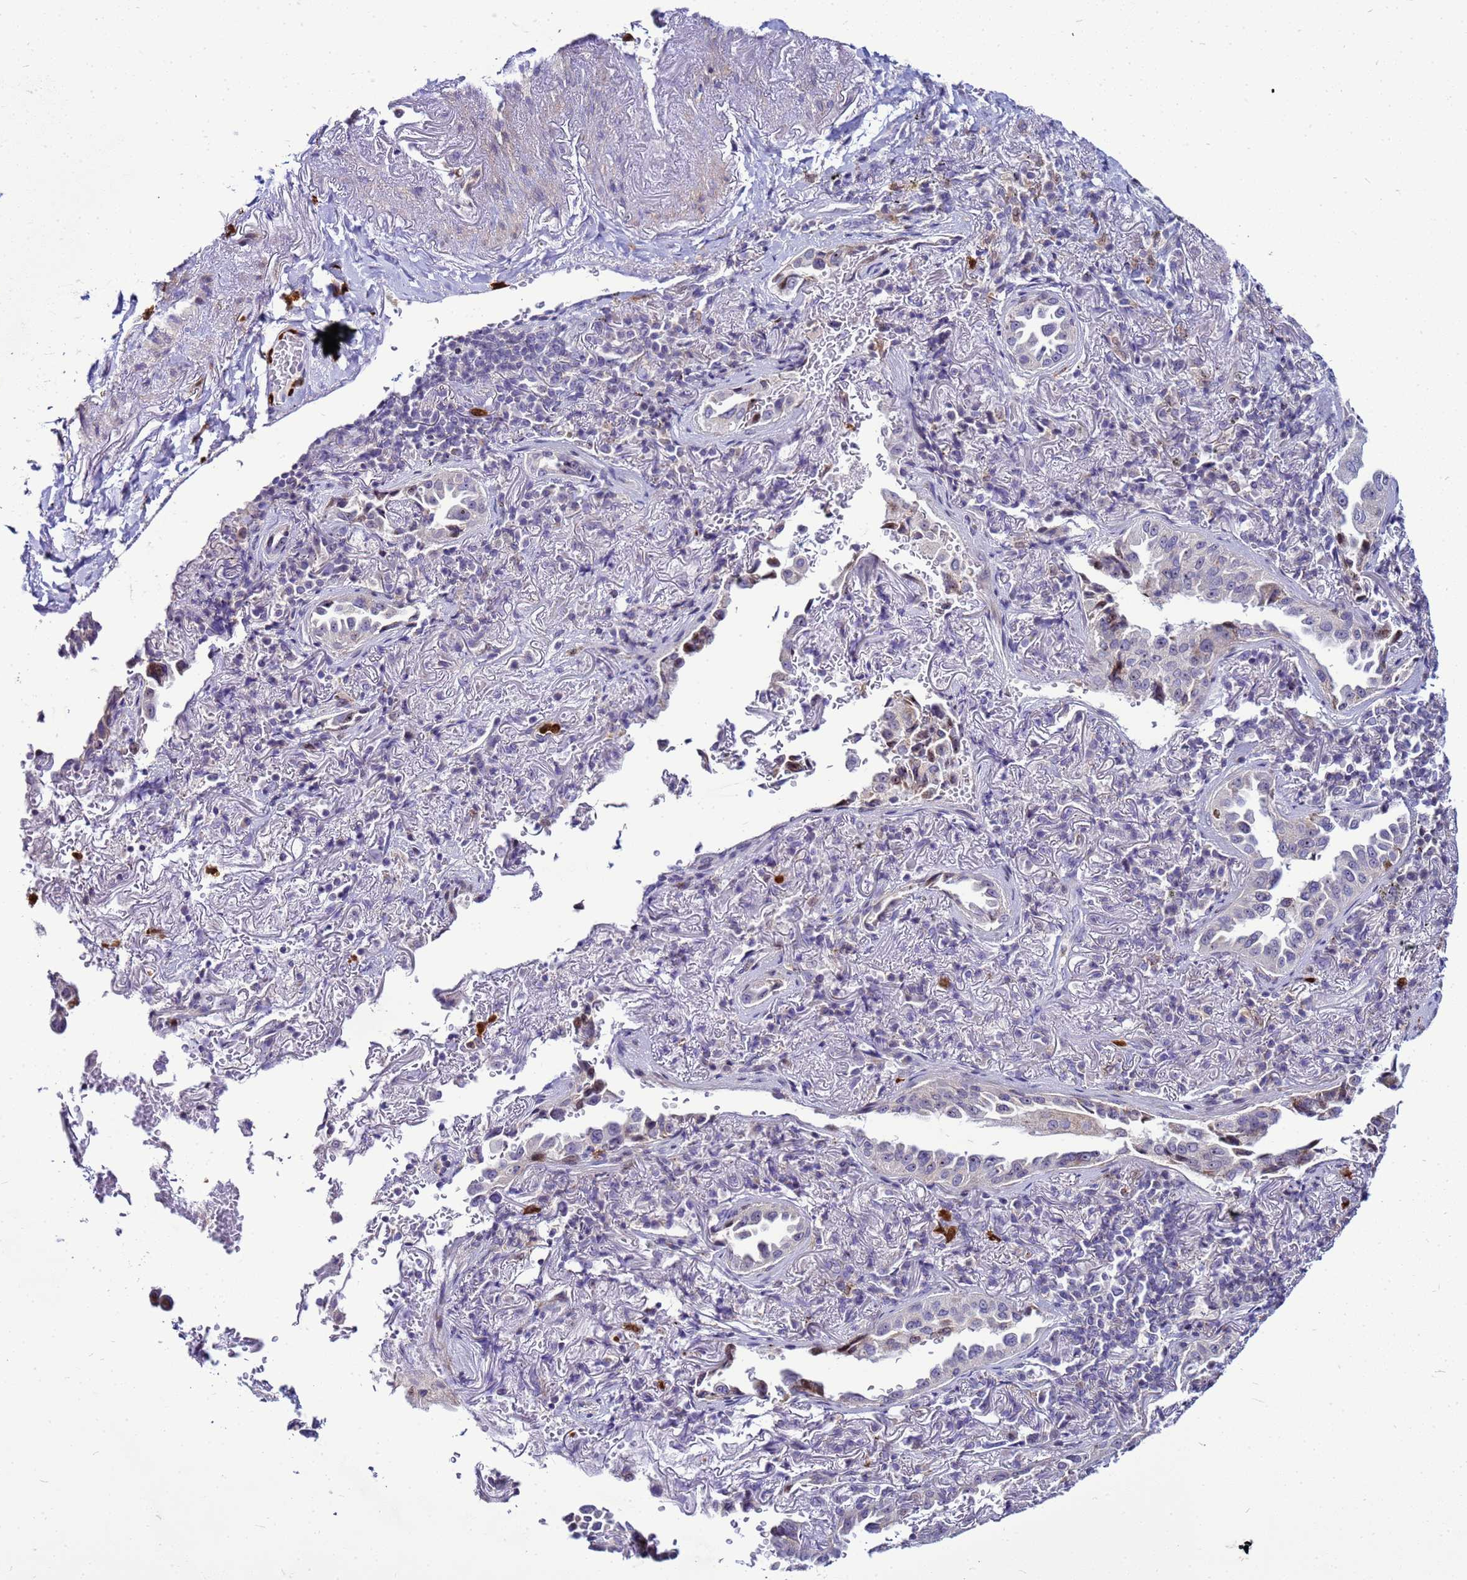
{"staining": {"intensity": "moderate", "quantity": "25%-75%", "location": "nuclear"}, "tissue": "lung cancer", "cell_type": "Tumor cells", "image_type": "cancer", "snomed": [{"axis": "morphology", "description": "Adenocarcinoma, NOS"}, {"axis": "topography", "description": "Lung"}], "caption": "Protein expression by IHC shows moderate nuclear positivity in approximately 25%-75% of tumor cells in adenocarcinoma (lung). The staining was performed using DAB to visualize the protein expression in brown, while the nuclei were stained in blue with hematoxylin (Magnification: 20x).", "gene": "VPS4B", "patient": {"sex": "female", "age": 69}}